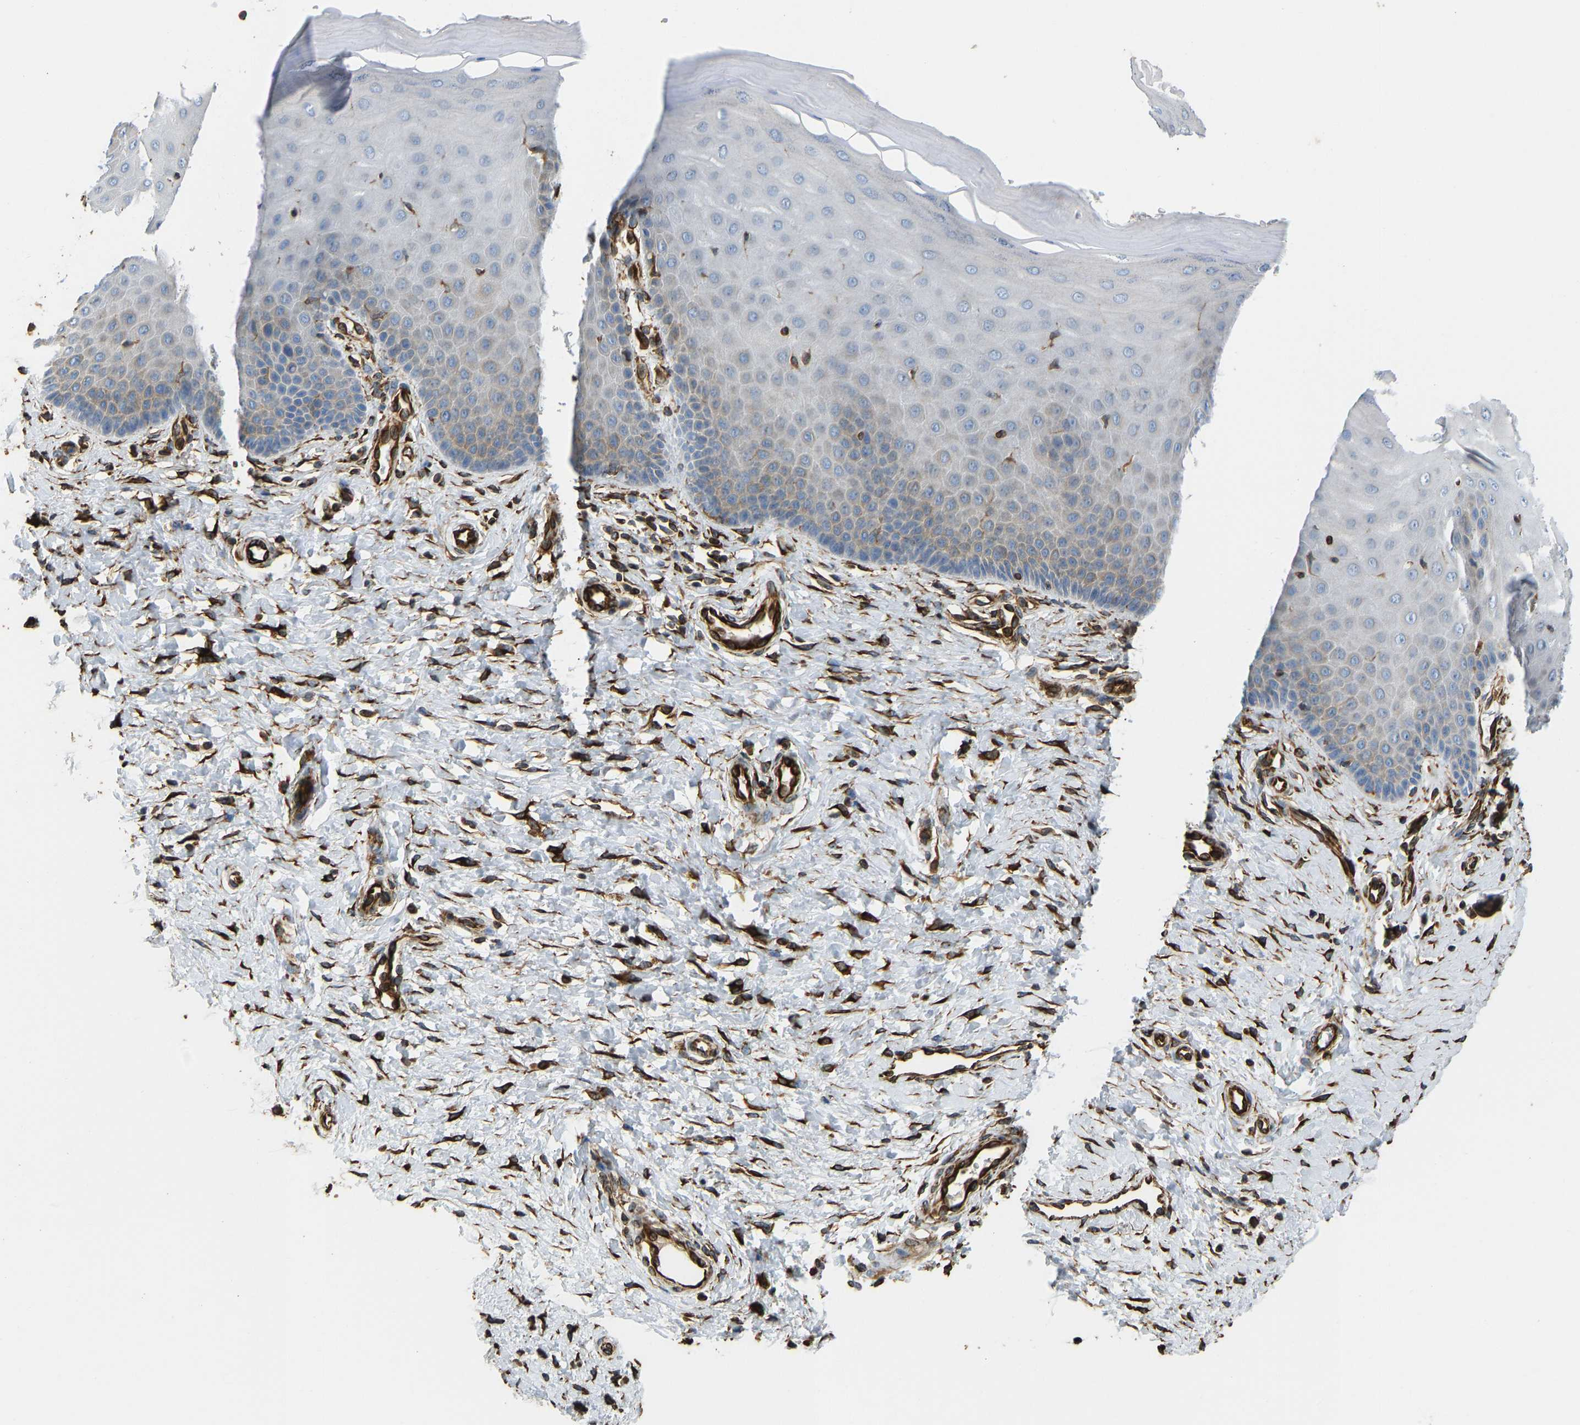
{"staining": {"intensity": "moderate", "quantity": ">75%", "location": "cytoplasmic/membranous"}, "tissue": "cervix", "cell_type": "Glandular cells", "image_type": "normal", "snomed": [{"axis": "morphology", "description": "Normal tissue, NOS"}, {"axis": "topography", "description": "Cervix"}], "caption": "An image of cervix stained for a protein shows moderate cytoplasmic/membranous brown staining in glandular cells. The protein of interest is stained brown, and the nuclei are stained in blue (DAB (3,3'-diaminobenzidine) IHC with brightfield microscopy, high magnification).", "gene": "BEX3", "patient": {"sex": "female", "age": 55}}